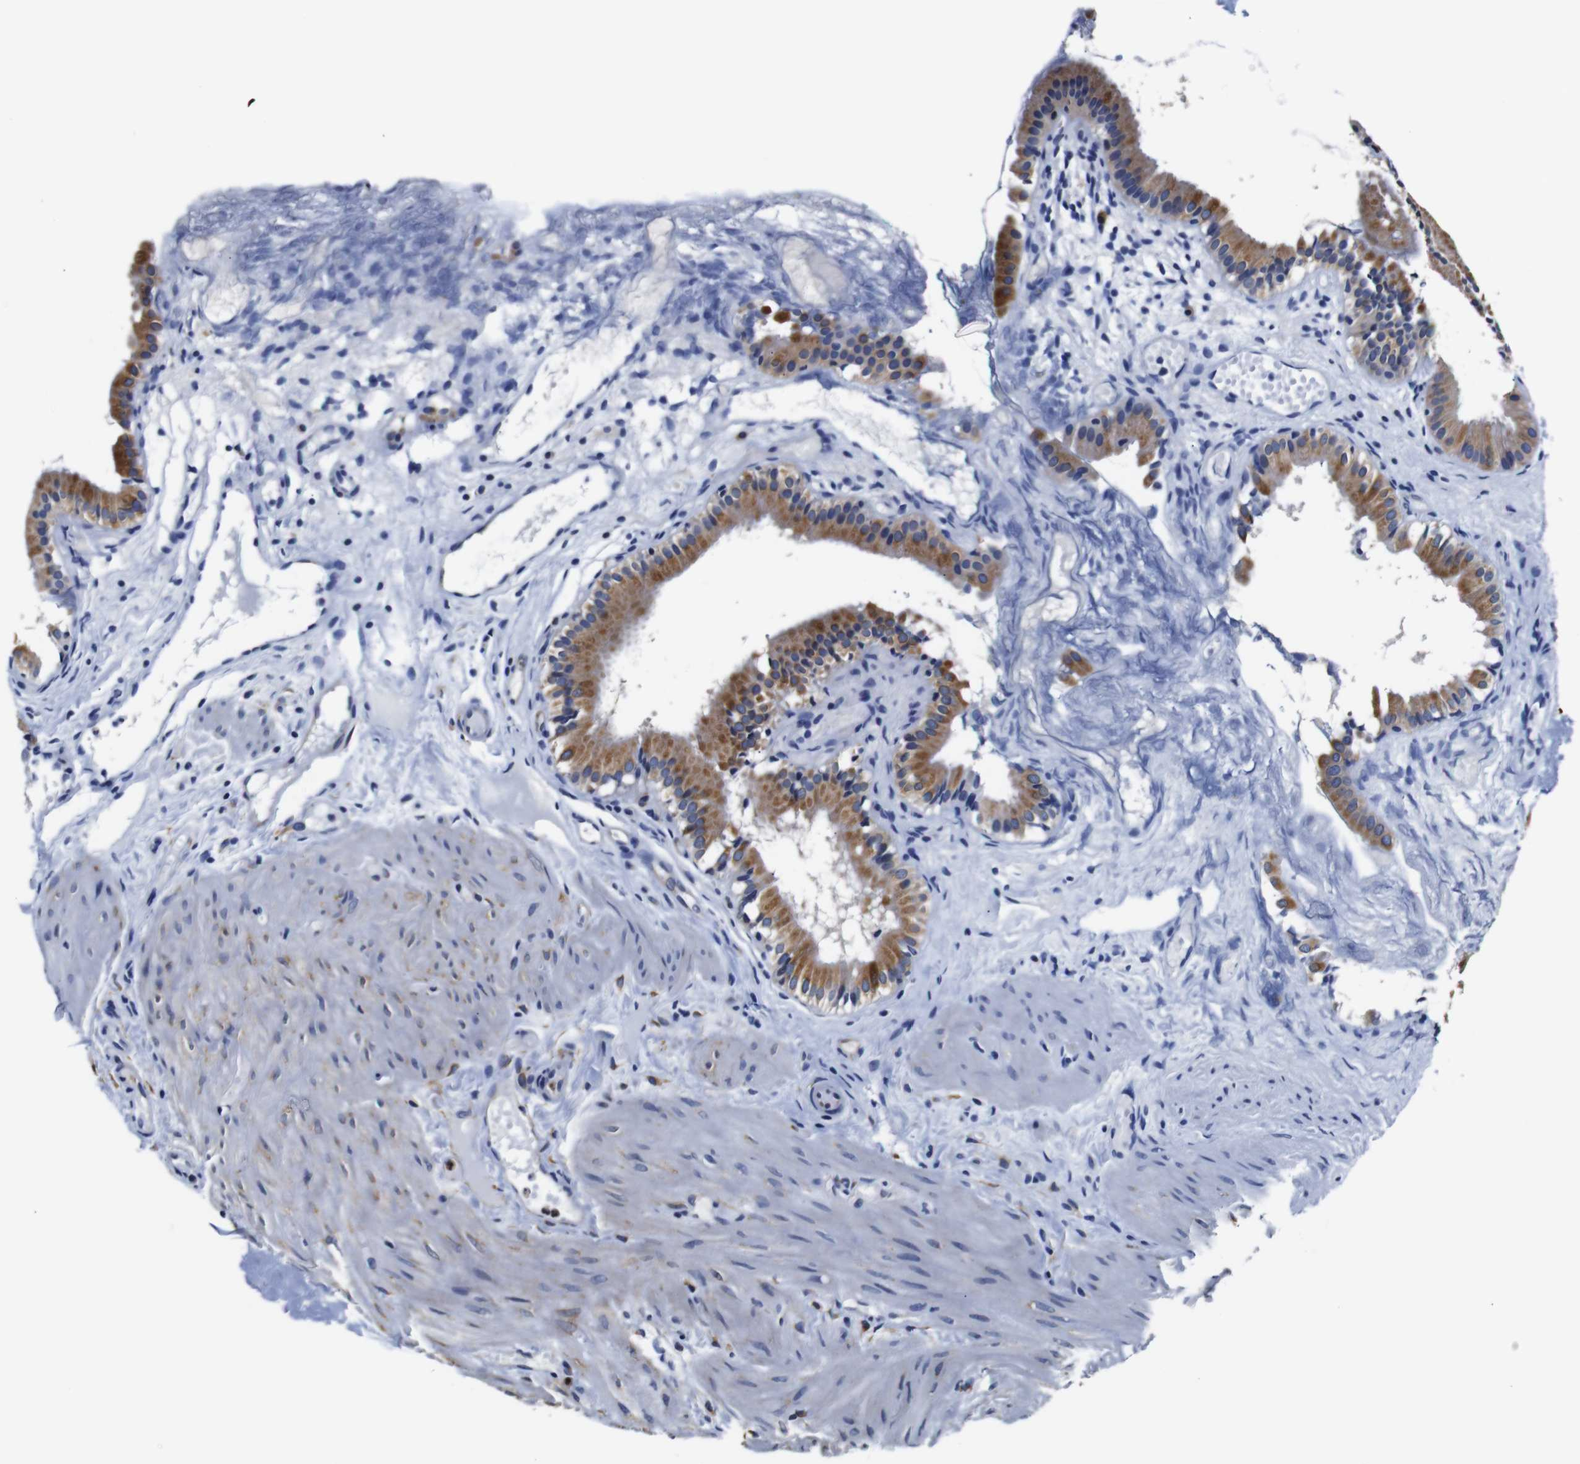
{"staining": {"intensity": "moderate", "quantity": ">75%", "location": "cytoplasmic/membranous"}, "tissue": "gallbladder", "cell_type": "Glandular cells", "image_type": "normal", "snomed": [{"axis": "morphology", "description": "Normal tissue, NOS"}, {"axis": "topography", "description": "Gallbladder"}], "caption": "Gallbladder was stained to show a protein in brown. There is medium levels of moderate cytoplasmic/membranous expression in about >75% of glandular cells. (DAB IHC, brown staining for protein, blue staining for nuclei).", "gene": "PPIB", "patient": {"sex": "female", "age": 26}}